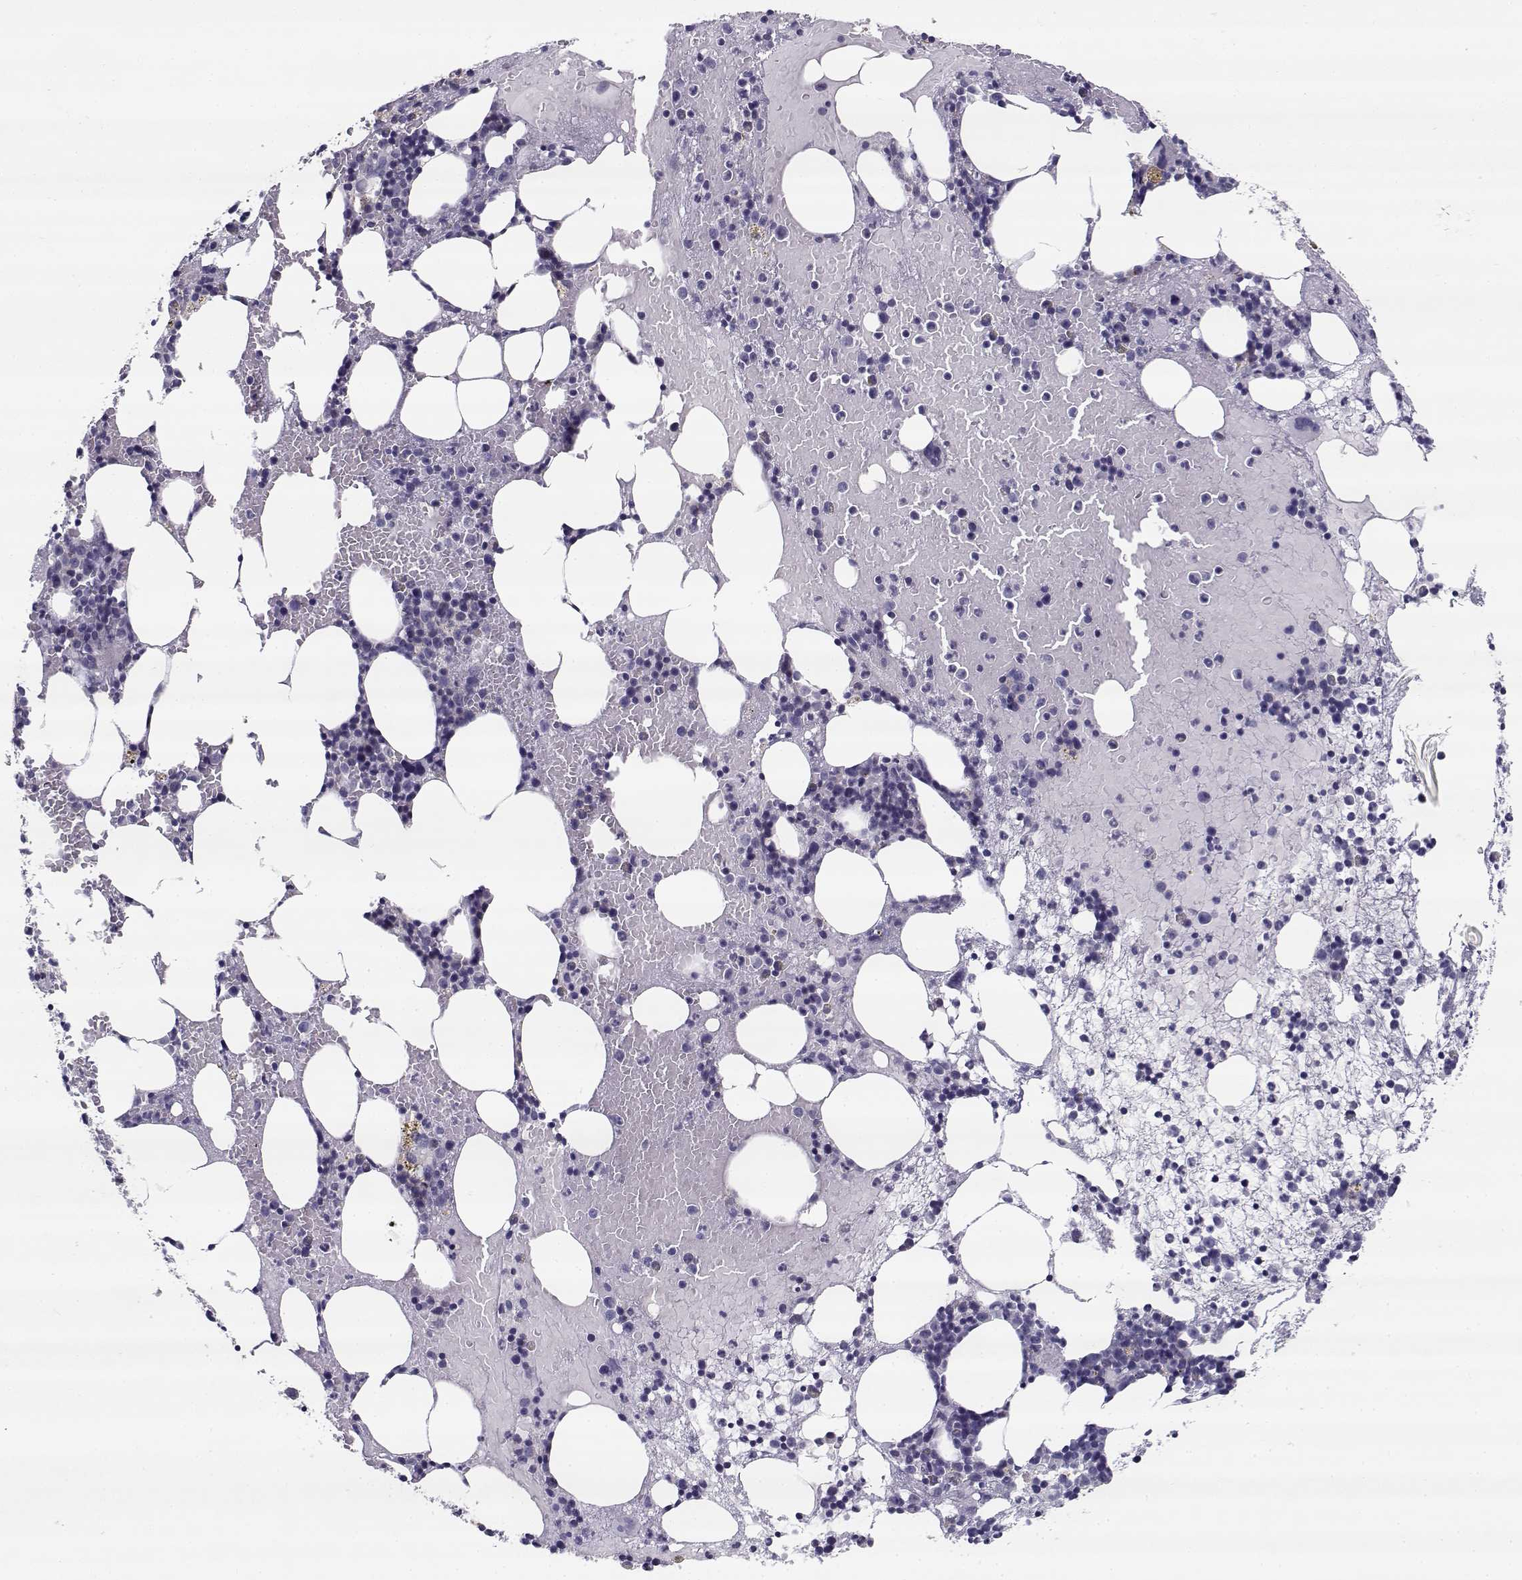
{"staining": {"intensity": "negative", "quantity": "none", "location": "none"}, "tissue": "bone marrow", "cell_type": "Hematopoietic cells", "image_type": "normal", "snomed": [{"axis": "morphology", "description": "Normal tissue, NOS"}, {"axis": "topography", "description": "Bone marrow"}], "caption": "Image shows no protein staining in hematopoietic cells of unremarkable bone marrow.", "gene": "CREB3L3", "patient": {"sex": "male", "age": 54}}